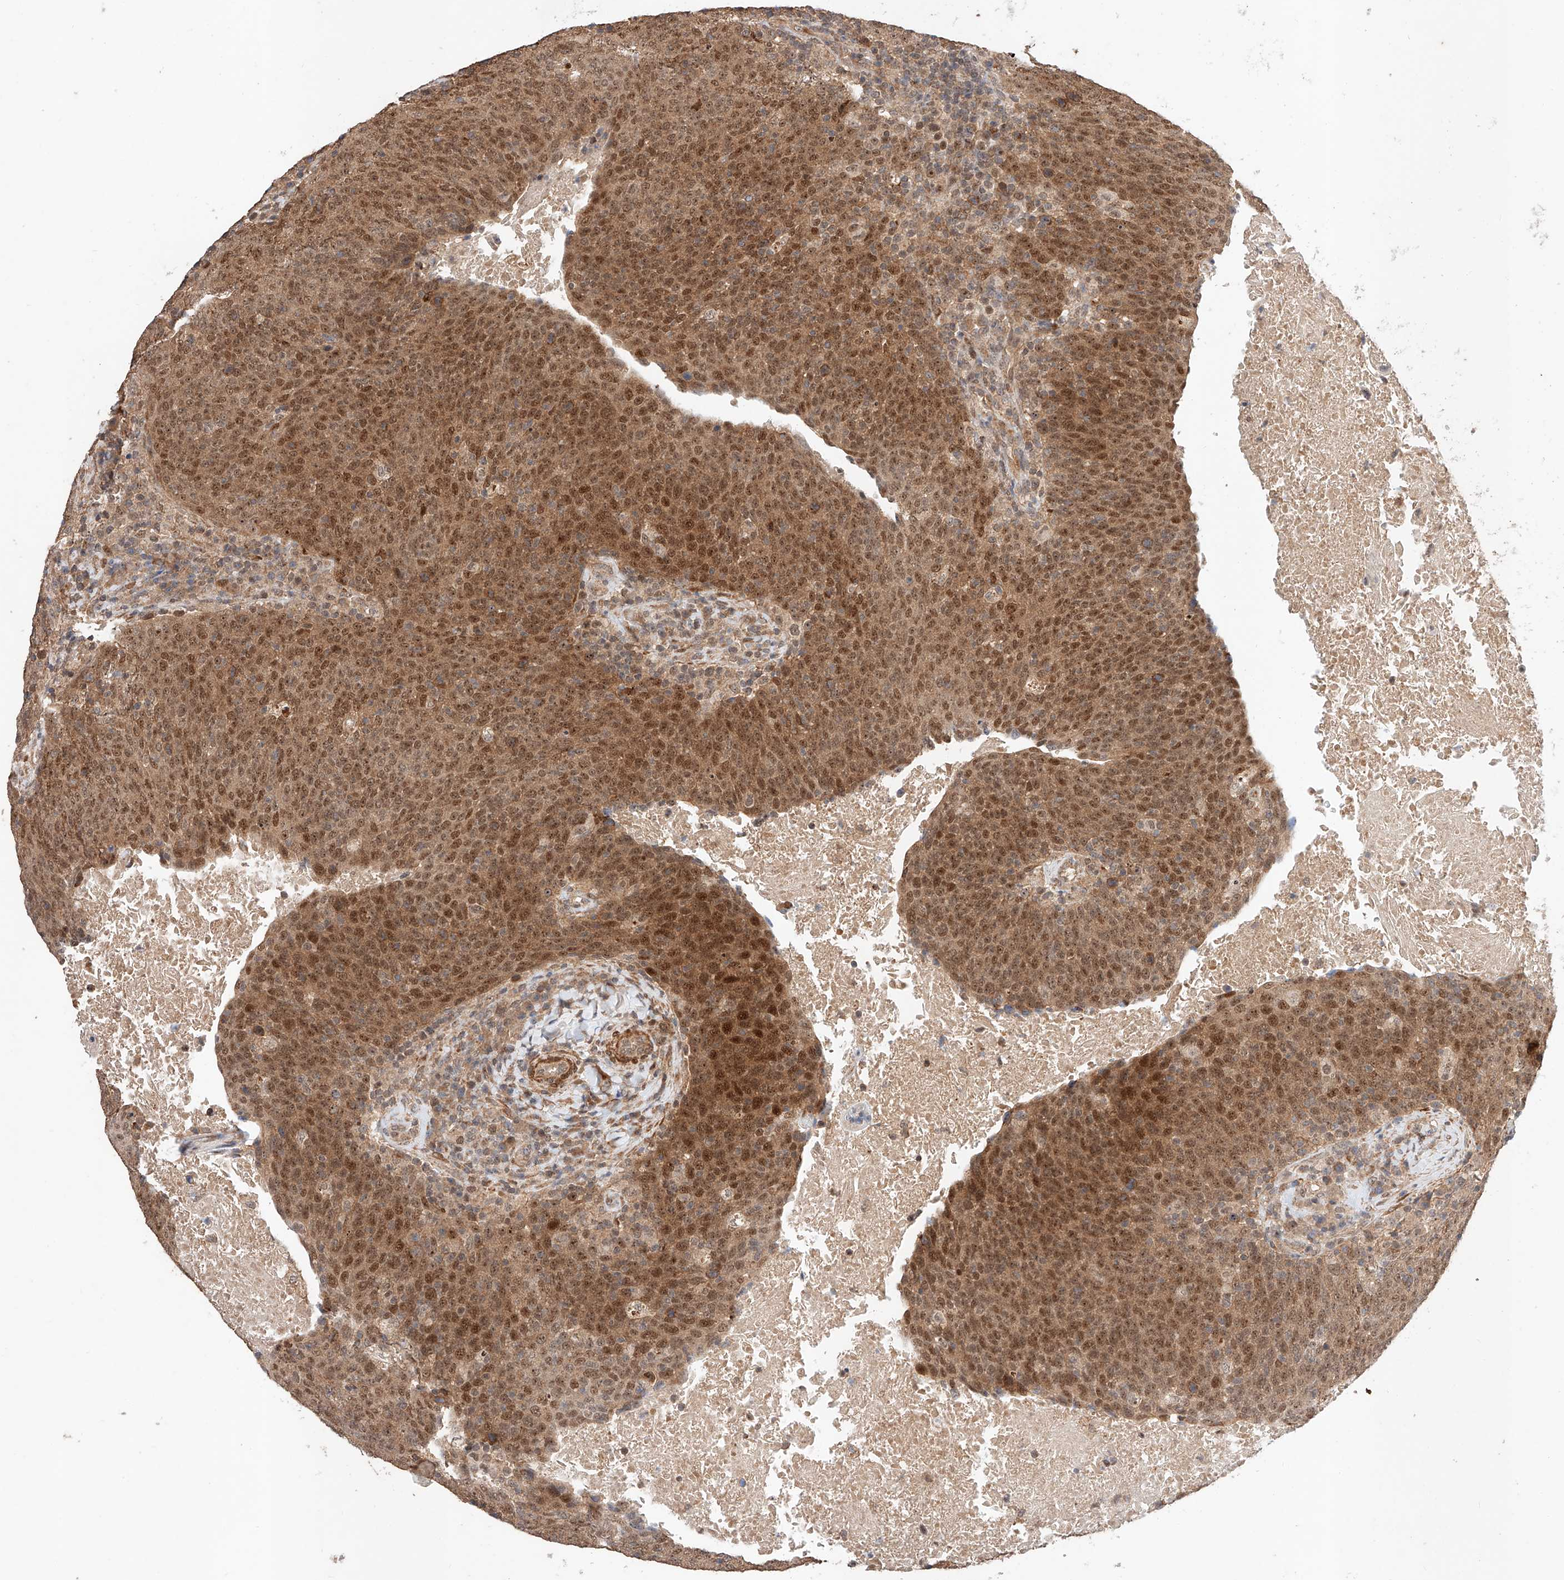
{"staining": {"intensity": "moderate", "quantity": ">75%", "location": "cytoplasmic/membranous,nuclear"}, "tissue": "head and neck cancer", "cell_type": "Tumor cells", "image_type": "cancer", "snomed": [{"axis": "morphology", "description": "Squamous cell carcinoma, NOS"}, {"axis": "morphology", "description": "Squamous cell carcinoma, metastatic, NOS"}, {"axis": "topography", "description": "Lymph node"}, {"axis": "topography", "description": "Head-Neck"}], "caption": "Head and neck metastatic squamous cell carcinoma stained with a protein marker displays moderate staining in tumor cells.", "gene": "RAB23", "patient": {"sex": "male", "age": 62}}